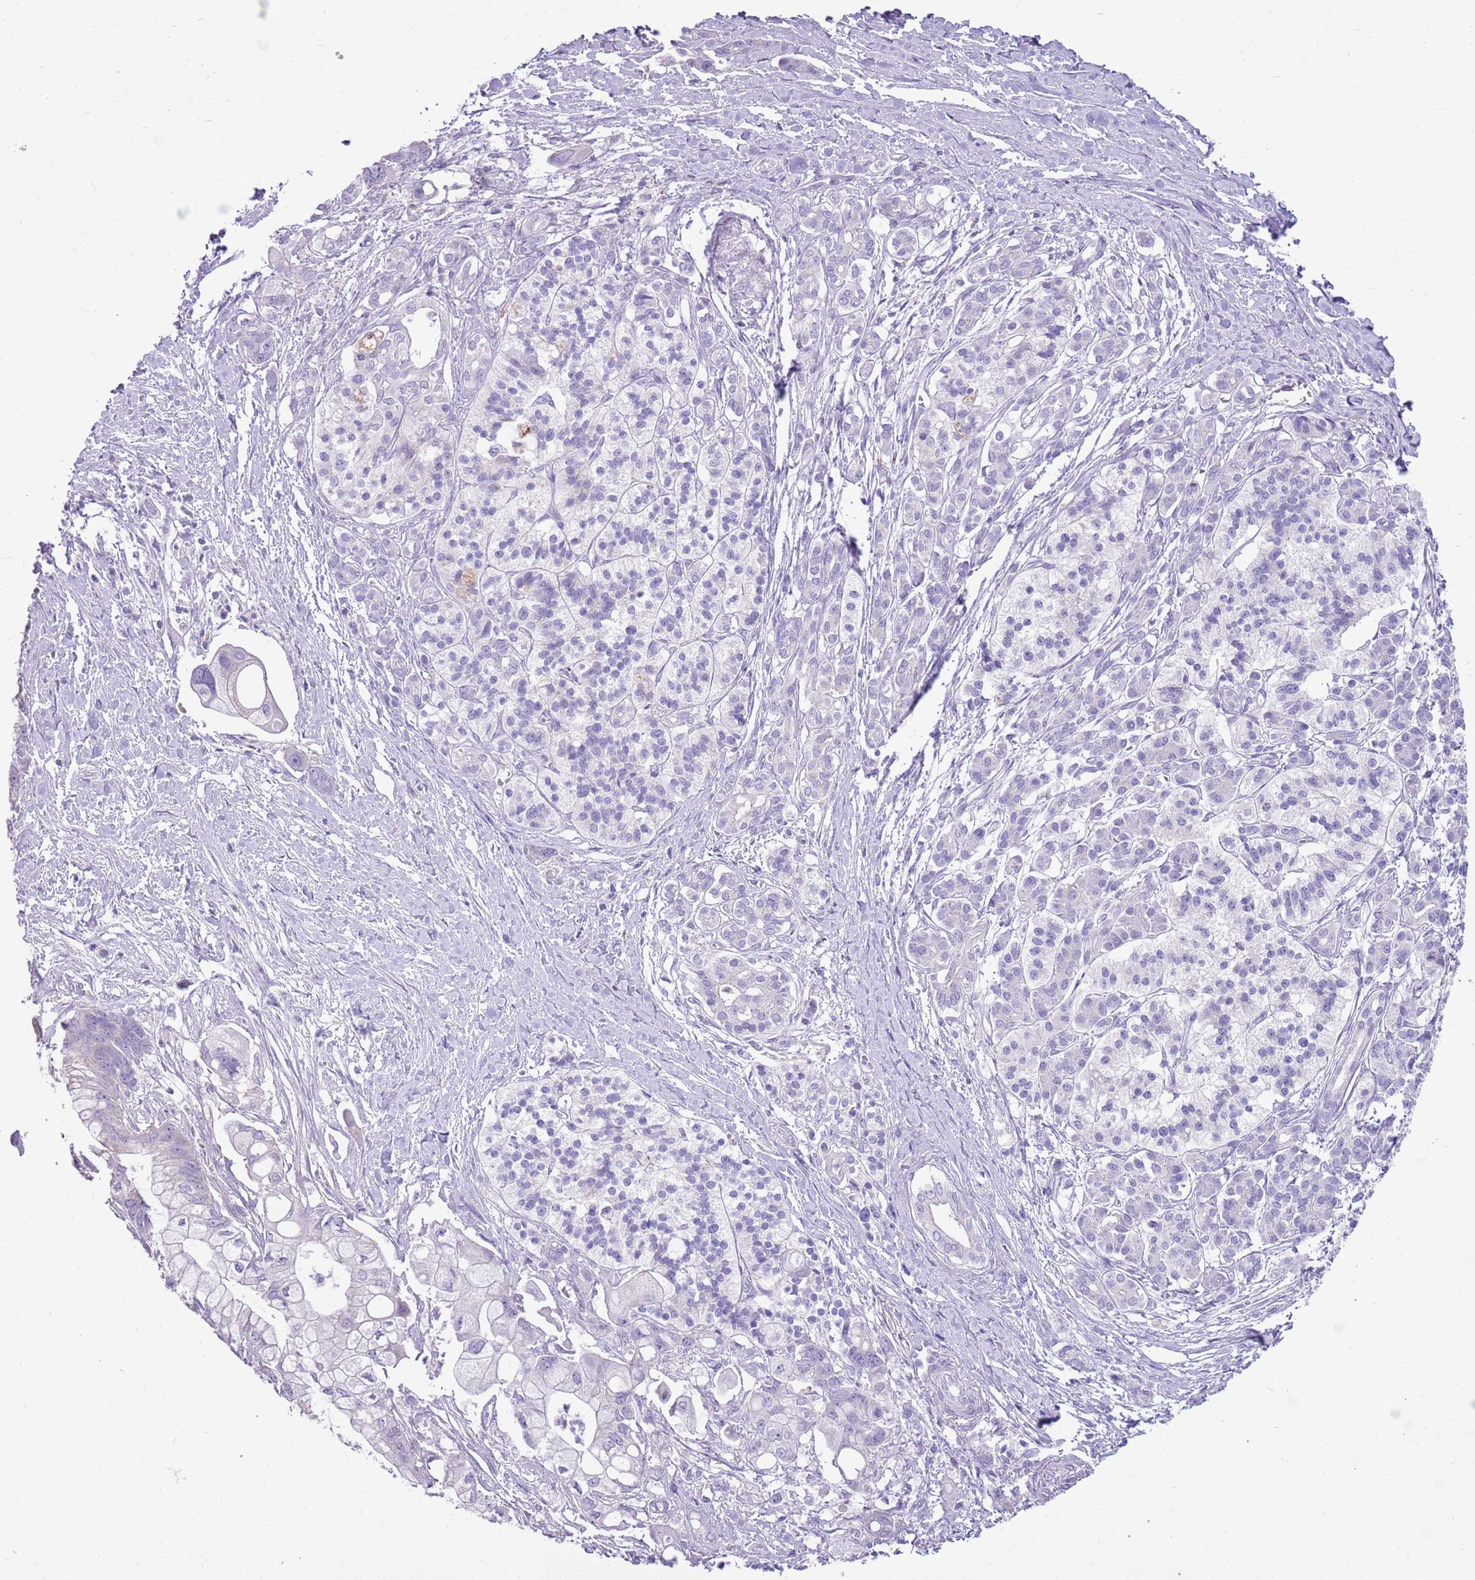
{"staining": {"intensity": "negative", "quantity": "none", "location": "none"}, "tissue": "pancreatic cancer", "cell_type": "Tumor cells", "image_type": "cancer", "snomed": [{"axis": "morphology", "description": "Adenocarcinoma, NOS"}, {"axis": "topography", "description": "Pancreas"}], "caption": "High power microscopy micrograph of an immunohistochemistry (IHC) micrograph of pancreatic adenocarcinoma, revealing no significant expression in tumor cells.", "gene": "CNPPD1", "patient": {"sex": "male", "age": 68}}